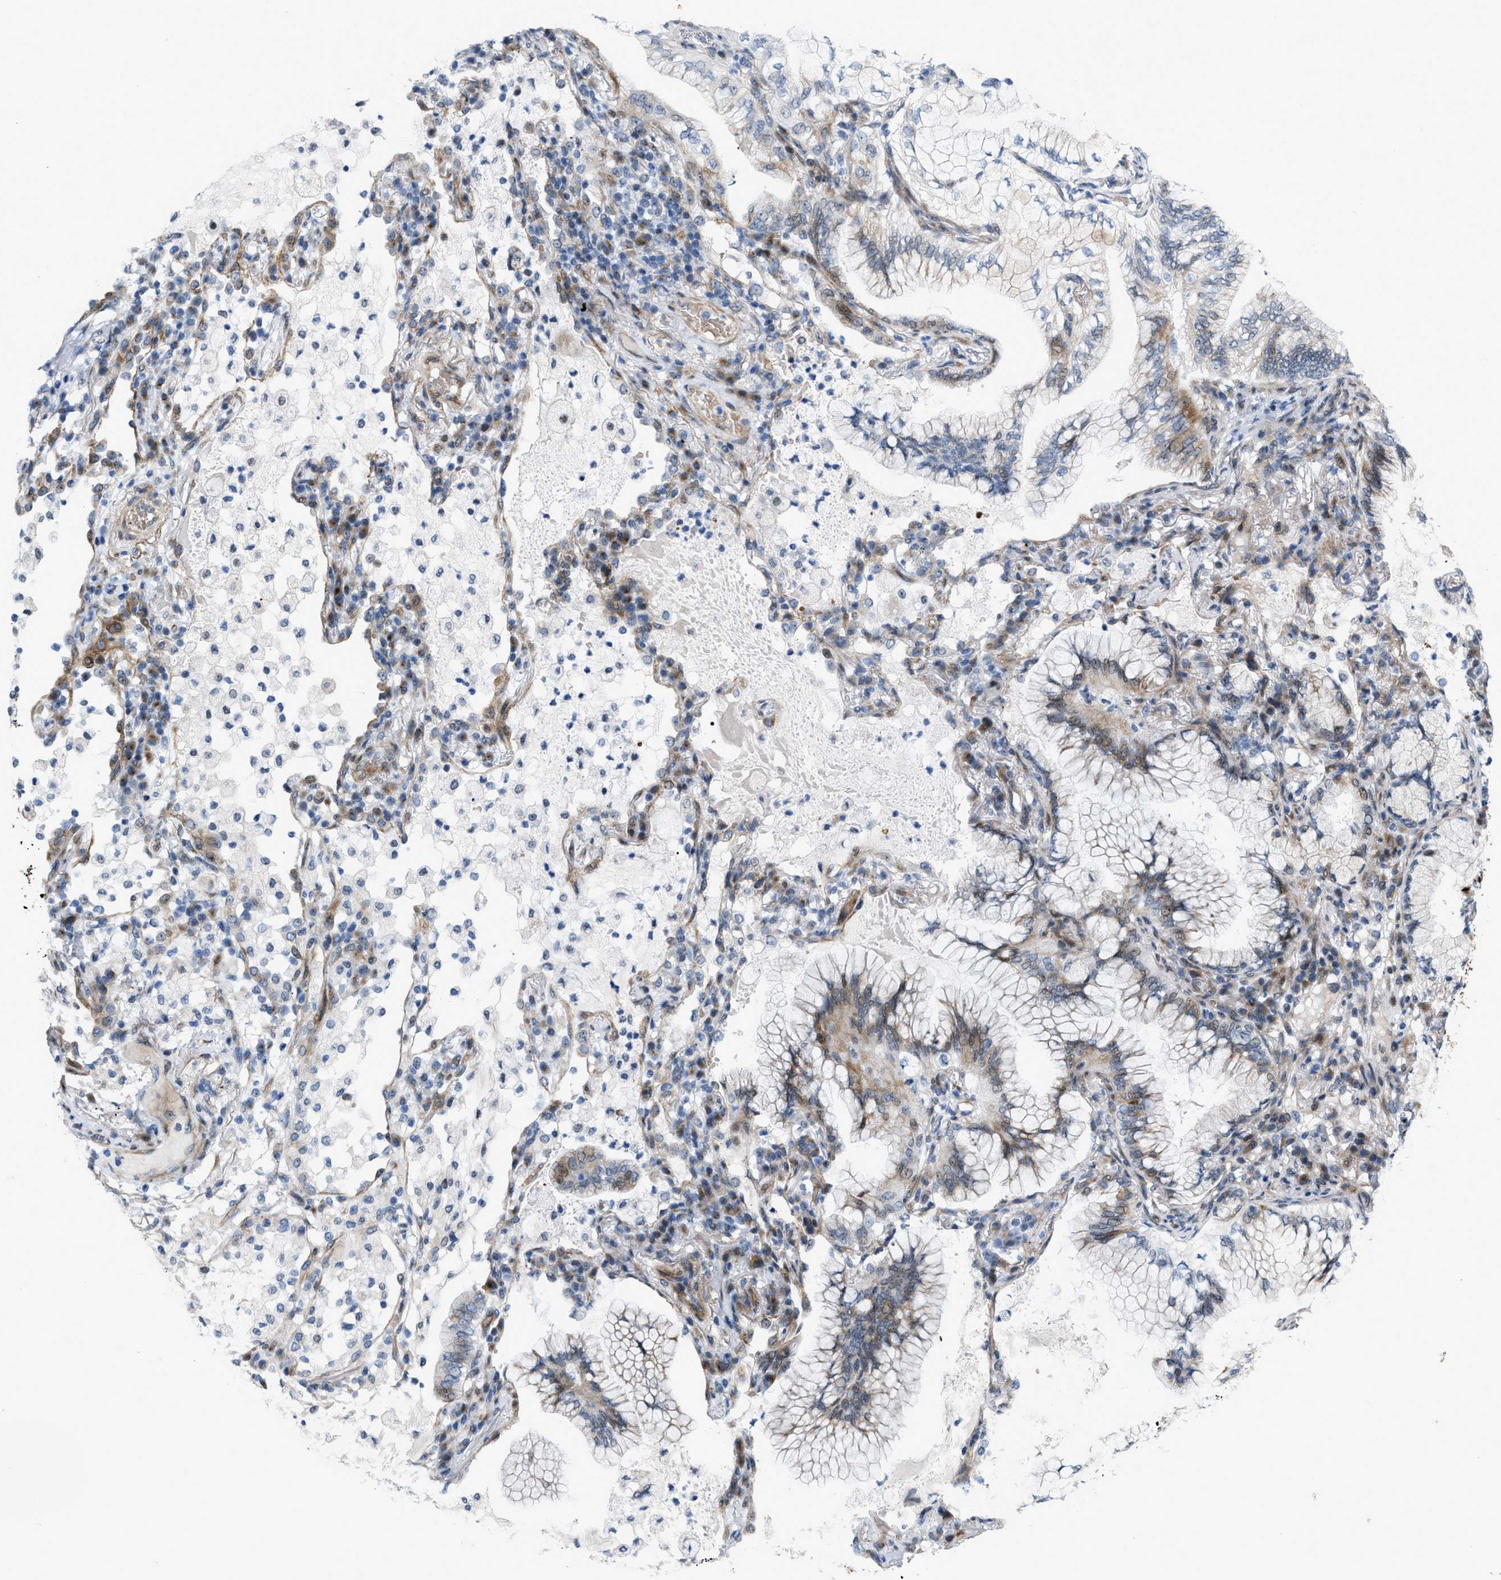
{"staining": {"intensity": "weak", "quantity": "<25%", "location": "cytoplasmic/membranous"}, "tissue": "lung cancer", "cell_type": "Tumor cells", "image_type": "cancer", "snomed": [{"axis": "morphology", "description": "Adenocarcinoma, NOS"}, {"axis": "topography", "description": "Lung"}], "caption": "This photomicrograph is of lung cancer (adenocarcinoma) stained with immunohistochemistry to label a protein in brown with the nuclei are counter-stained blue. There is no staining in tumor cells.", "gene": "POLR1F", "patient": {"sex": "female", "age": 70}}